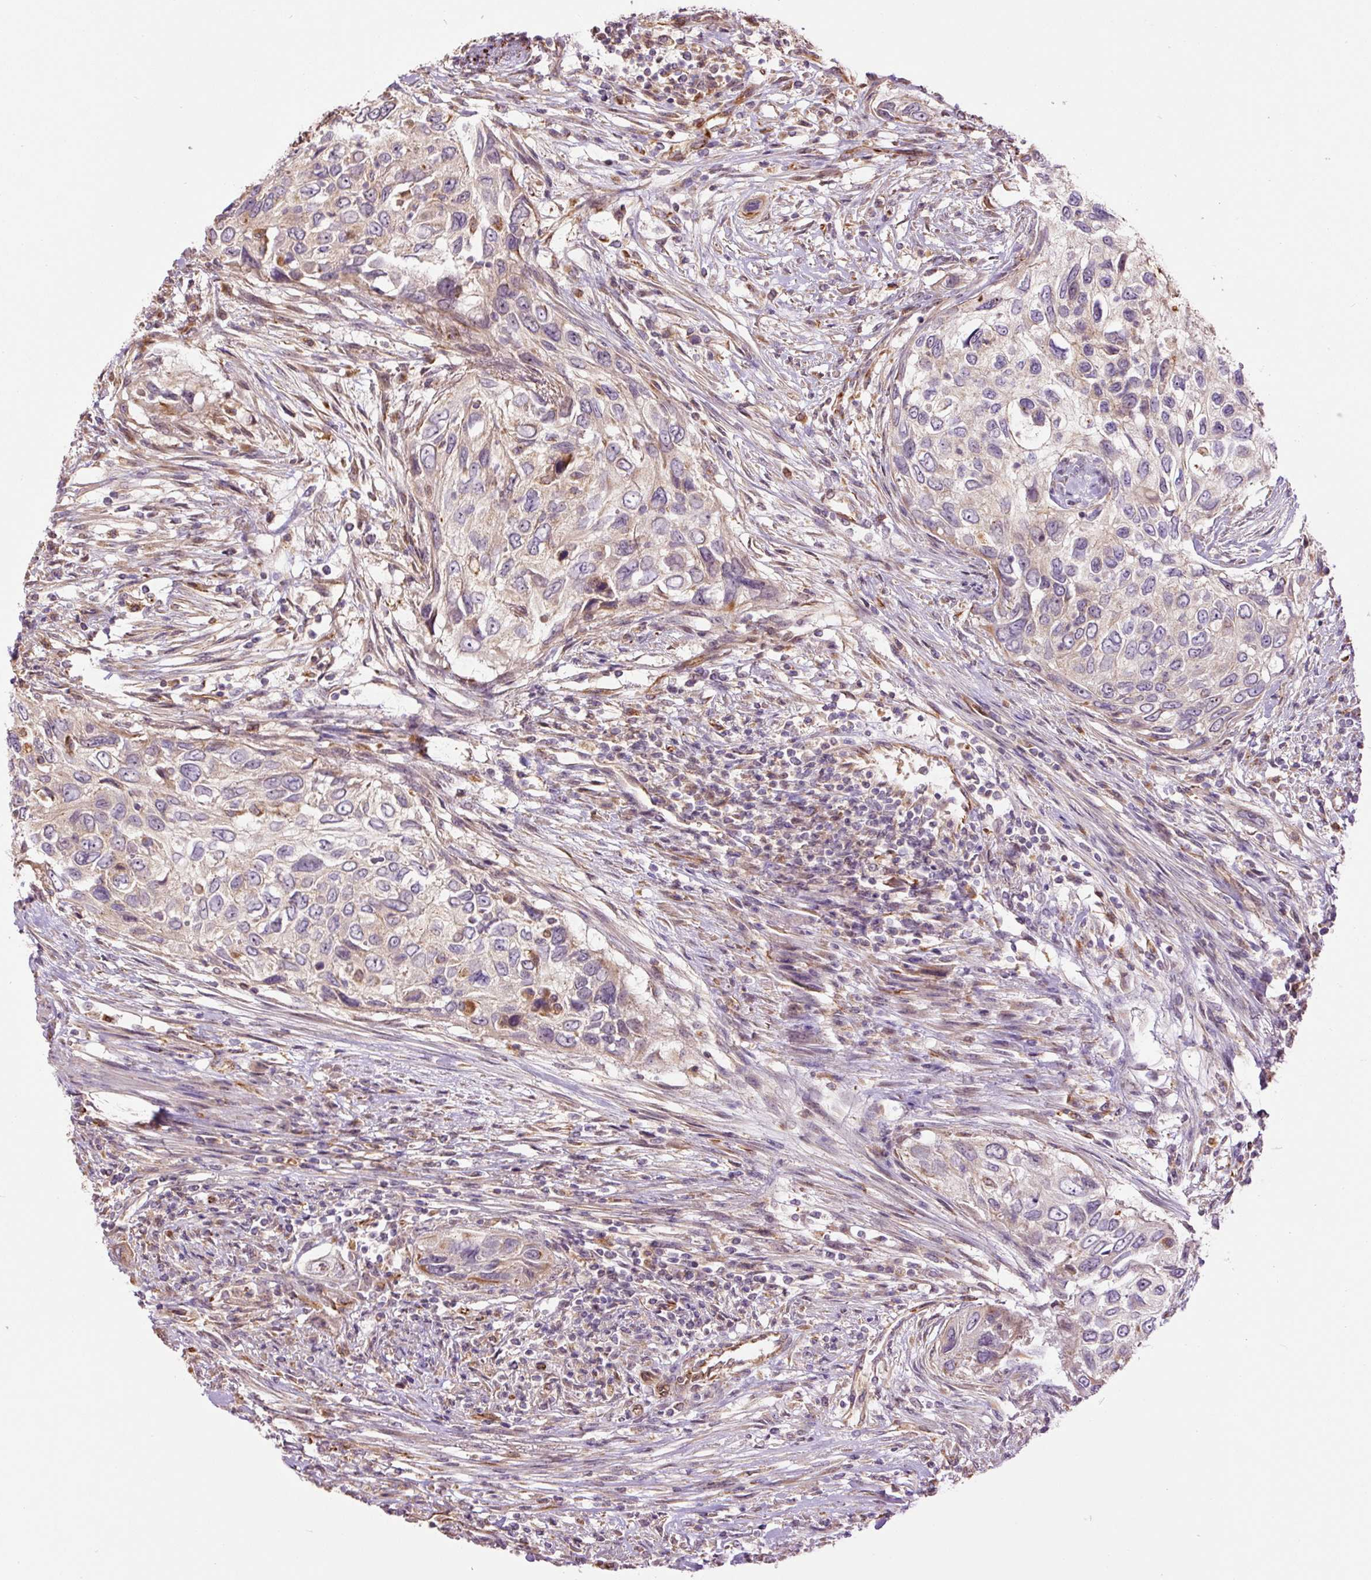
{"staining": {"intensity": "weak", "quantity": "<25%", "location": "cytoplasmic/membranous"}, "tissue": "urothelial cancer", "cell_type": "Tumor cells", "image_type": "cancer", "snomed": [{"axis": "morphology", "description": "Urothelial carcinoma, High grade"}, {"axis": "topography", "description": "Urinary bladder"}], "caption": "IHC of urothelial carcinoma (high-grade) displays no expression in tumor cells.", "gene": "PCK2", "patient": {"sex": "female", "age": 60}}